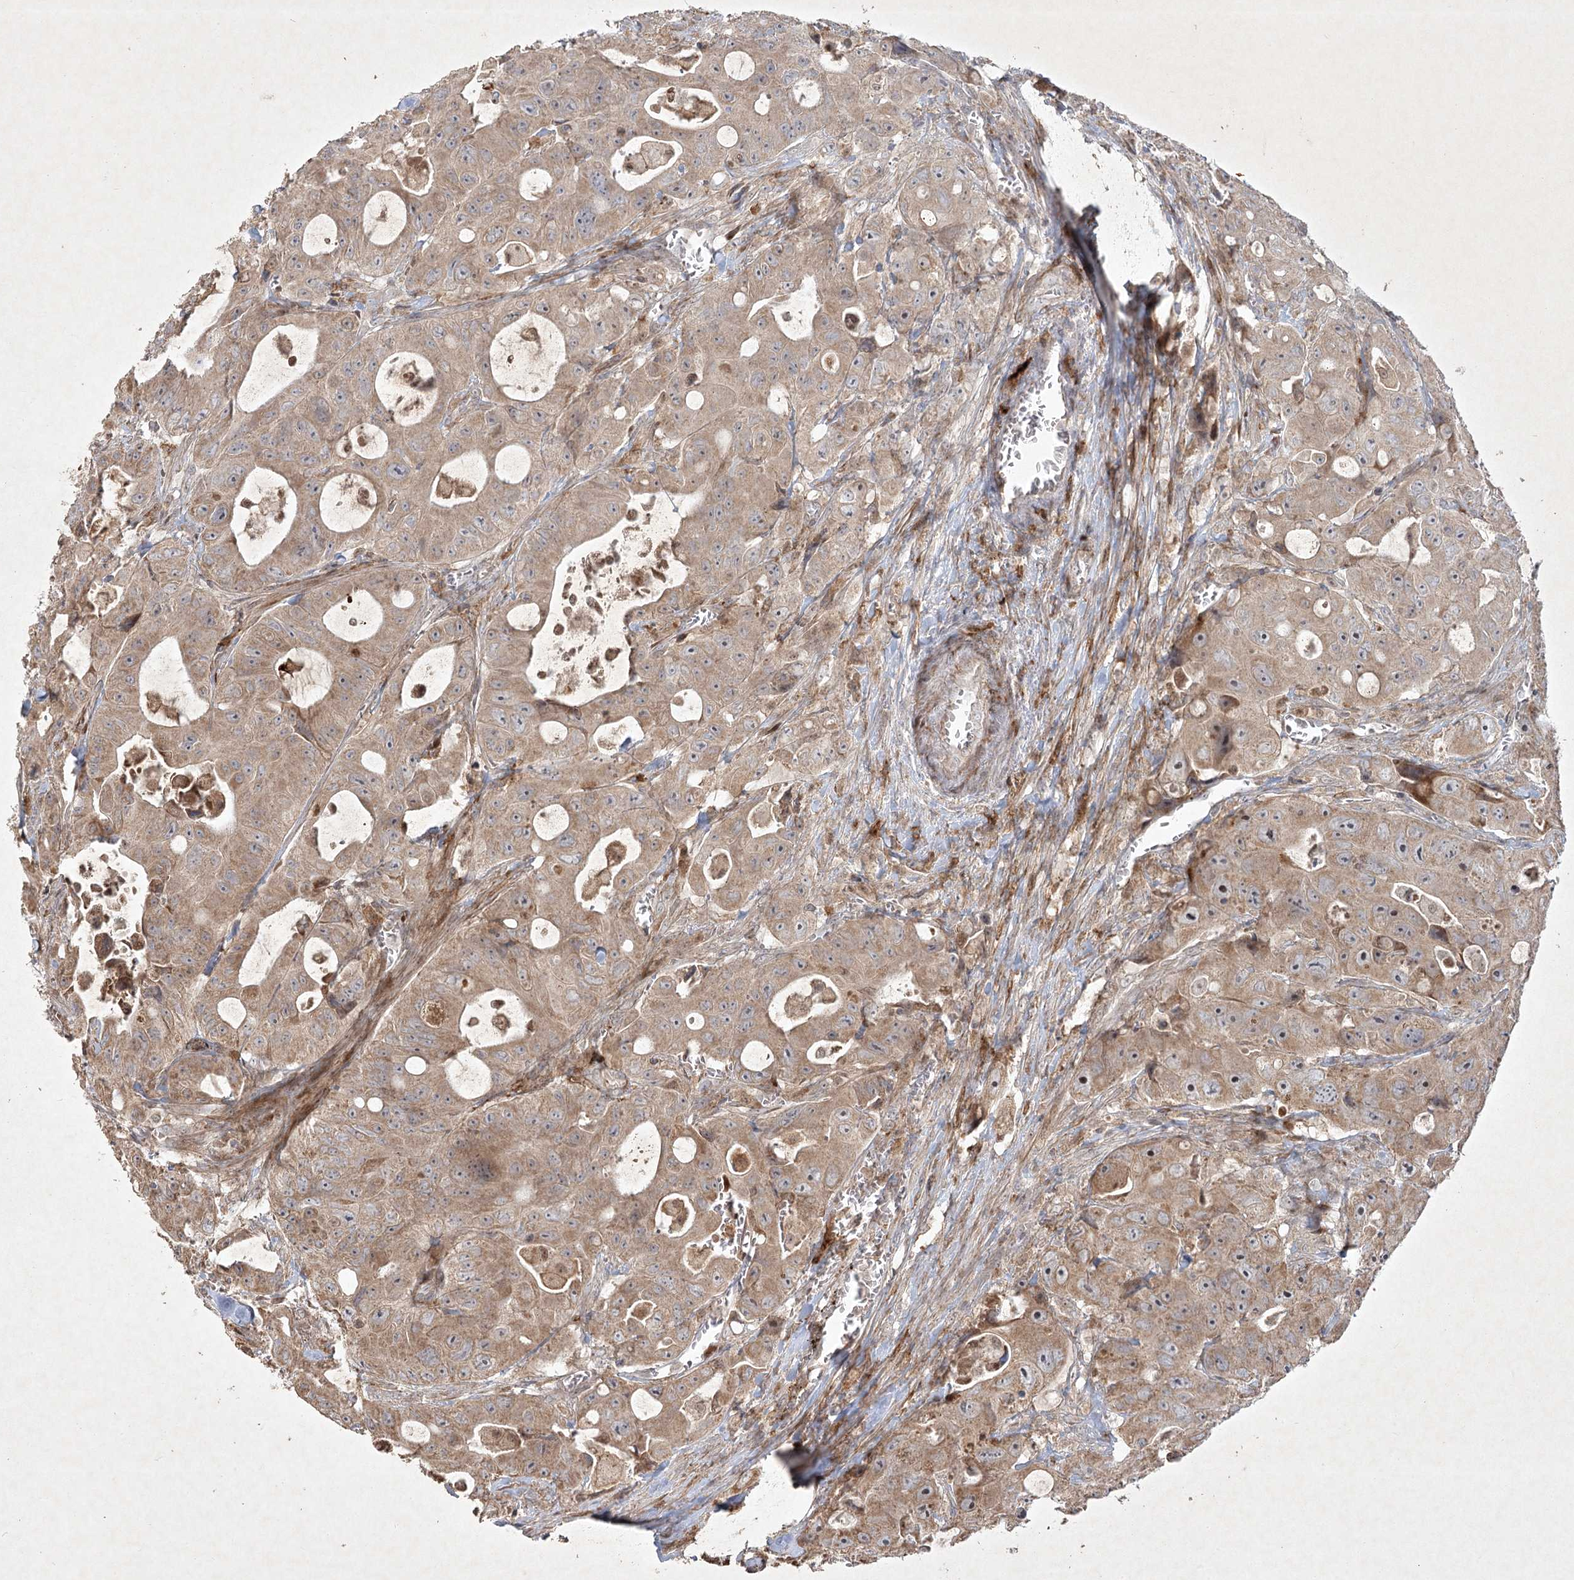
{"staining": {"intensity": "moderate", "quantity": ">75%", "location": "cytoplasmic/membranous,nuclear"}, "tissue": "colorectal cancer", "cell_type": "Tumor cells", "image_type": "cancer", "snomed": [{"axis": "morphology", "description": "Adenocarcinoma, NOS"}, {"axis": "topography", "description": "Colon"}], "caption": "Immunohistochemical staining of adenocarcinoma (colorectal) reveals medium levels of moderate cytoplasmic/membranous and nuclear protein expression in approximately >75% of tumor cells.", "gene": "KBTBD4", "patient": {"sex": "female", "age": 46}}